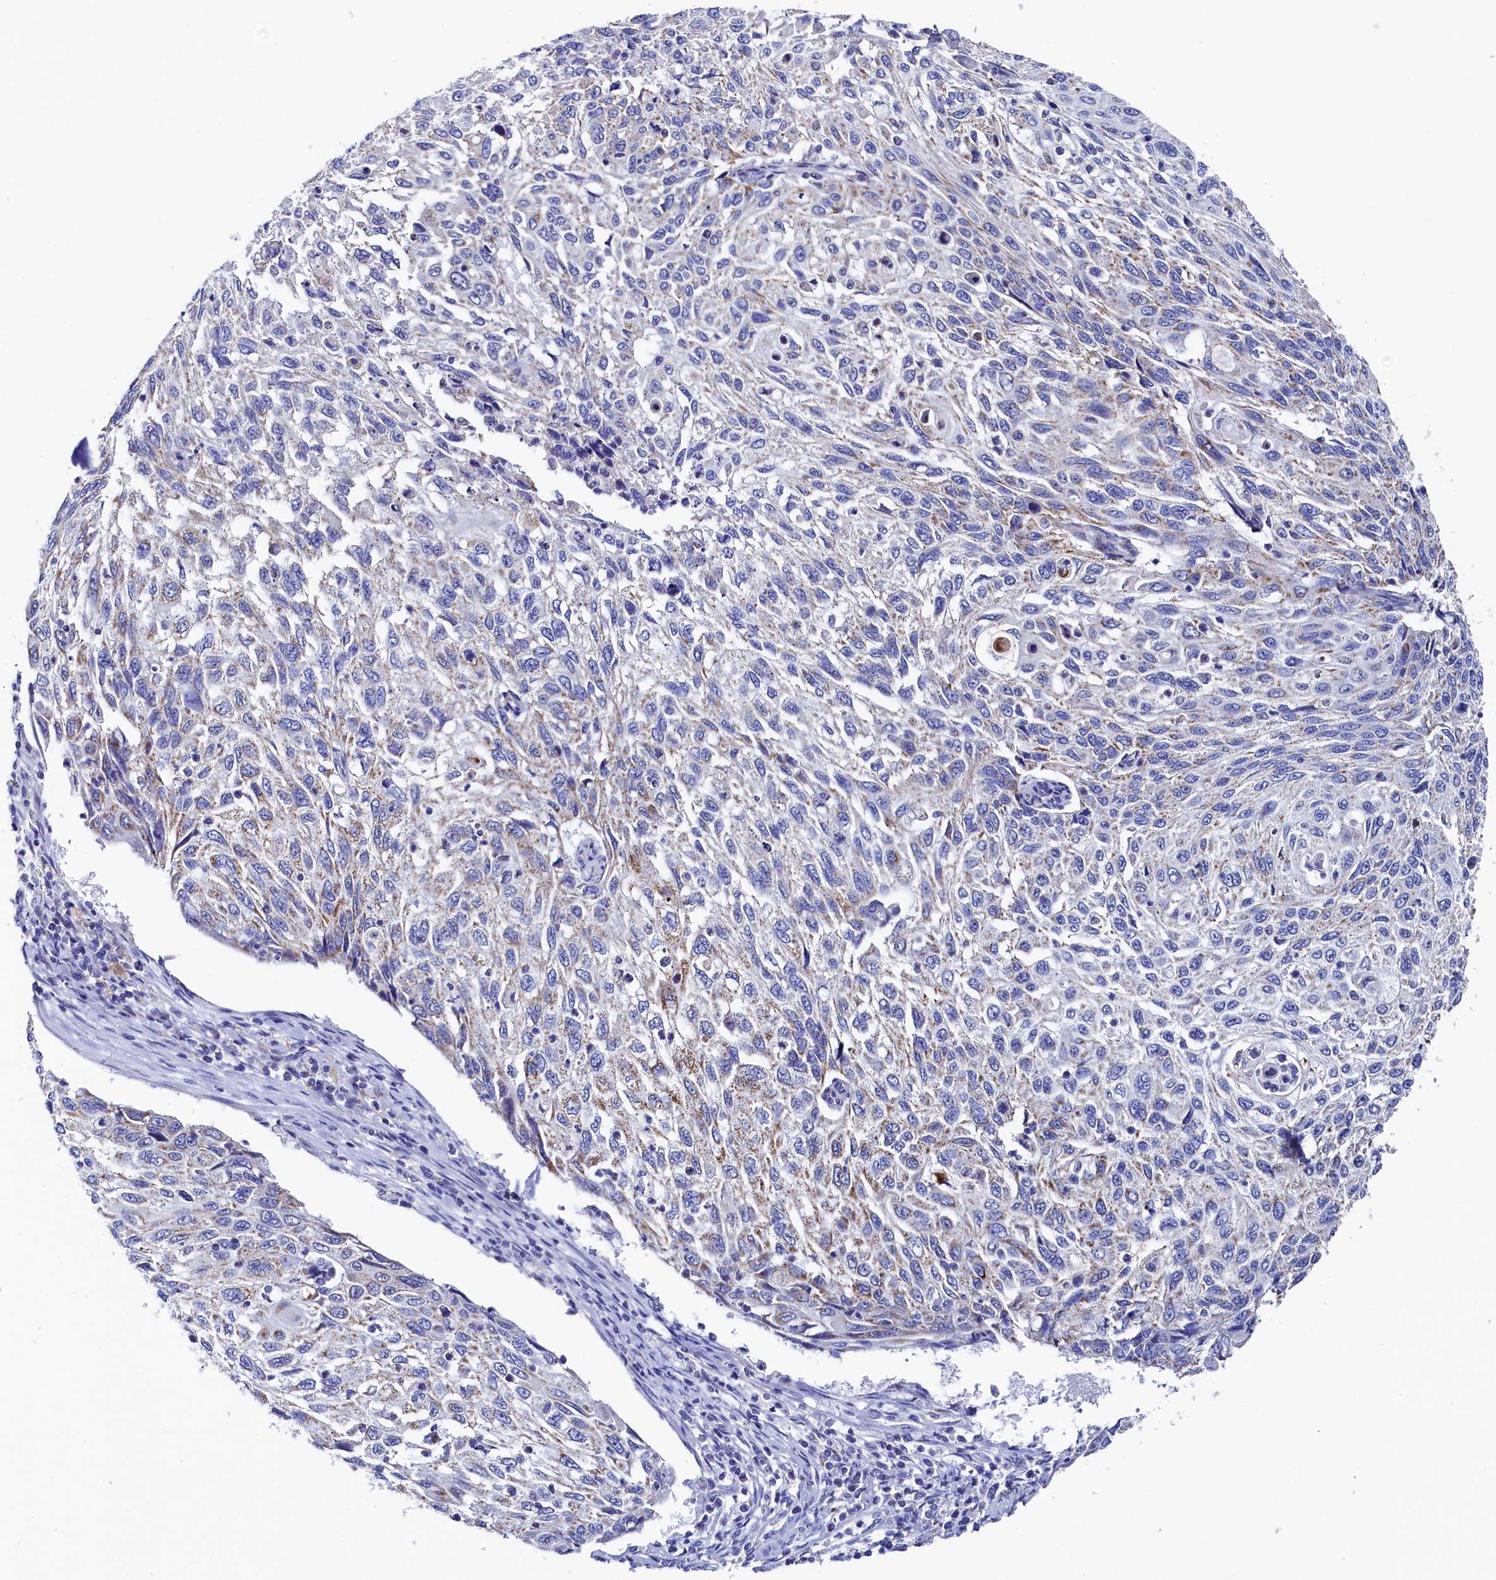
{"staining": {"intensity": "weak", "quantity": "<25%", "location": "cytoplasmic/membranous"}, "tissue": "cervical cancer", "cell_type": "Tumor cells", "image_type": "cancer", "snomed": [{"axis": "morphology", "description": "Squamous cell carcinoma, NOS"}, {"axis": "topography", "description": "Cervix"}], "caption": "The image shows no staining of tumor cells in squamous cell carcinoma (cervical).", "gene": "MMAB", "patient": {"sex": "female", "age": 70}}